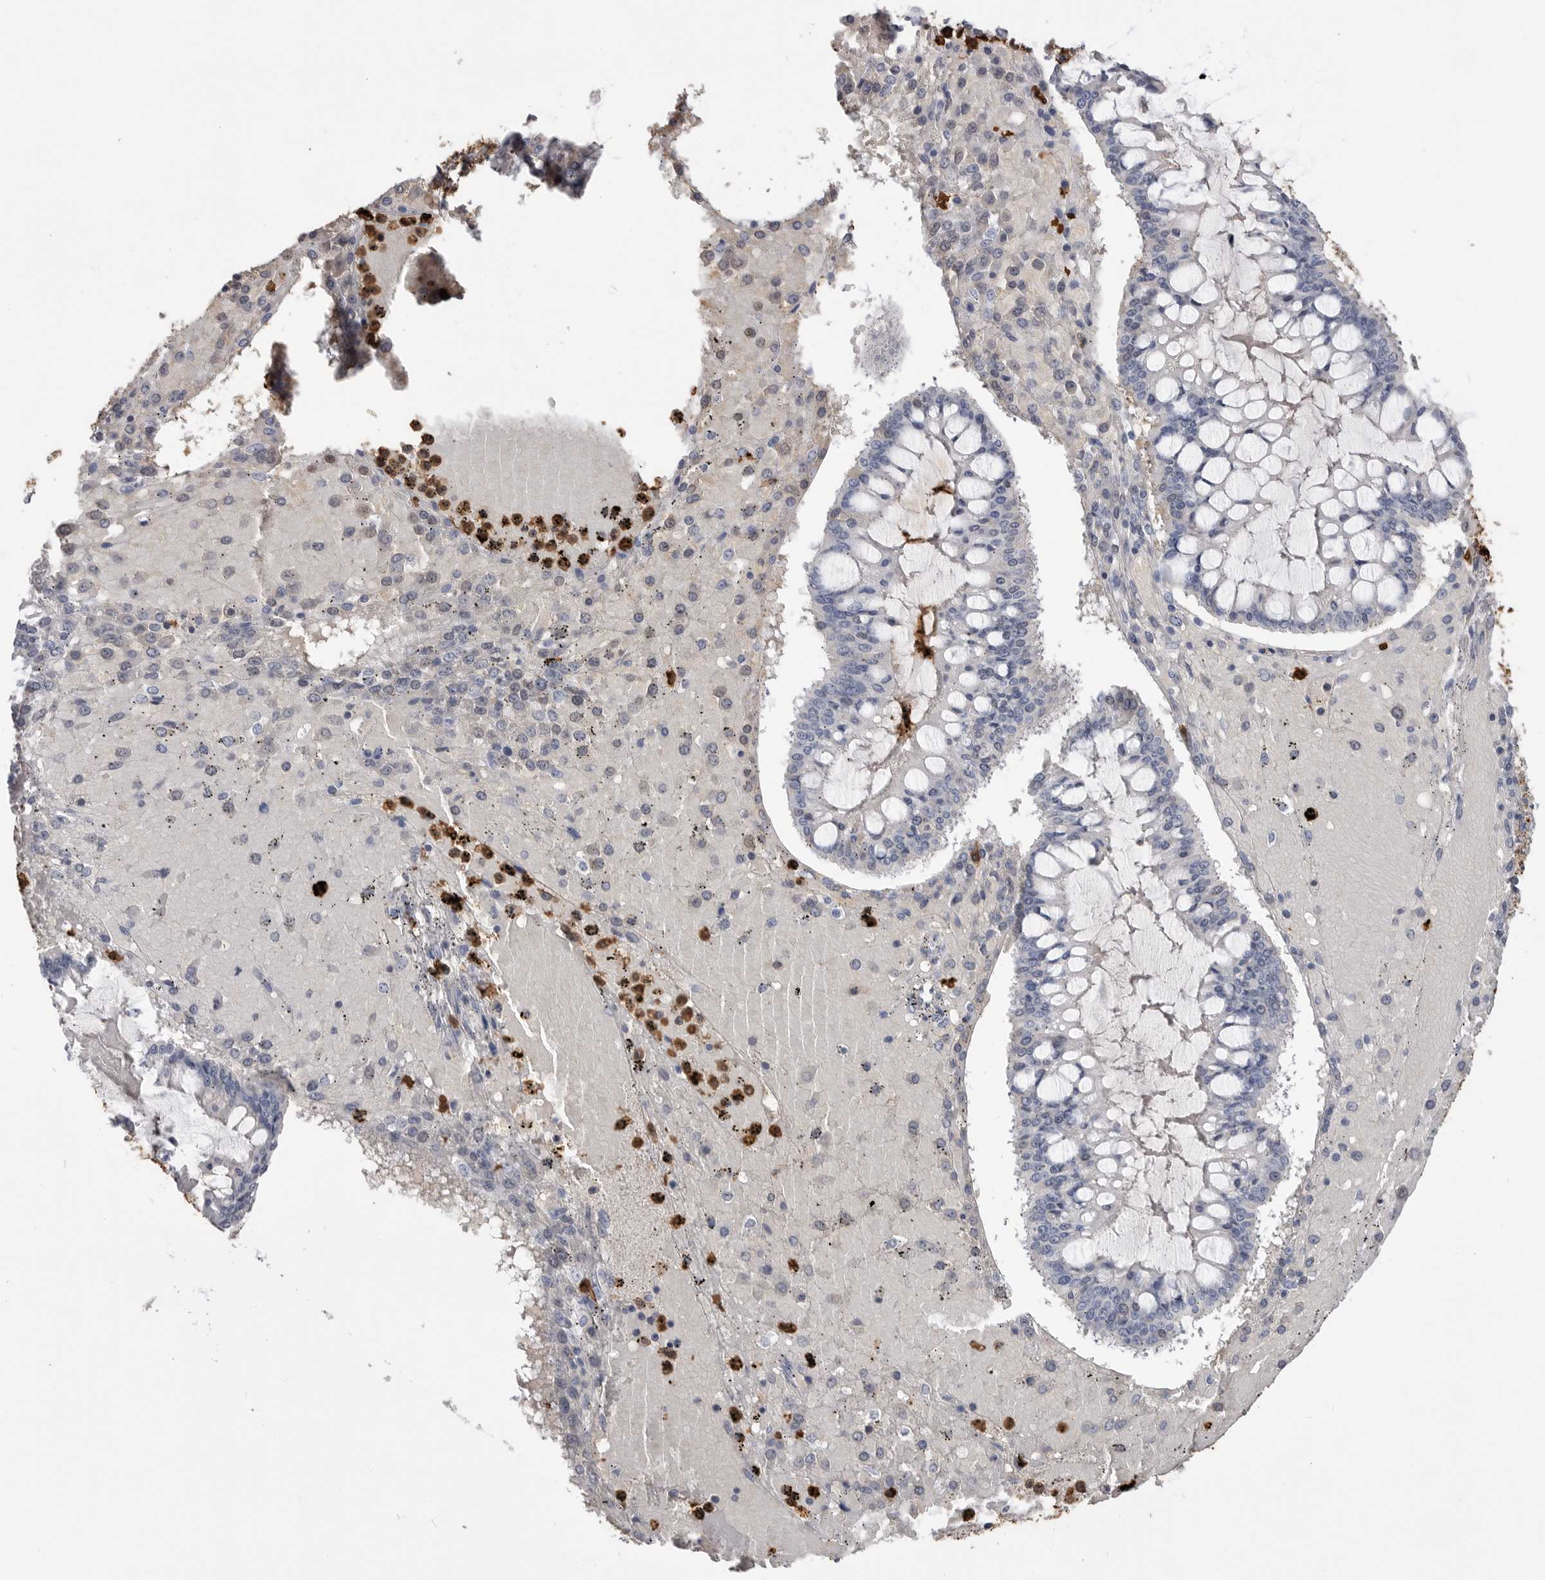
{"staining": {"intensity": "negative", "quantity": "none", "location": "none"}, "tissue": "ovarian cancer", "cell_type": "Tumor cells", "image_type": "cancer", "snomed": [{"axis": "morphology", "description": "Cystadenocarcinoma, mucinous, NOS"}, {"axis": "topography", "description": "Ovary"}], "caption": "DAB immunohistochemical staining of human ovarian mucinous cystadenocarcinoma shows no significant positivity in tumor cells.", "gene": "CYB561D1", "patient": {"sex": "female", "age": 73}}